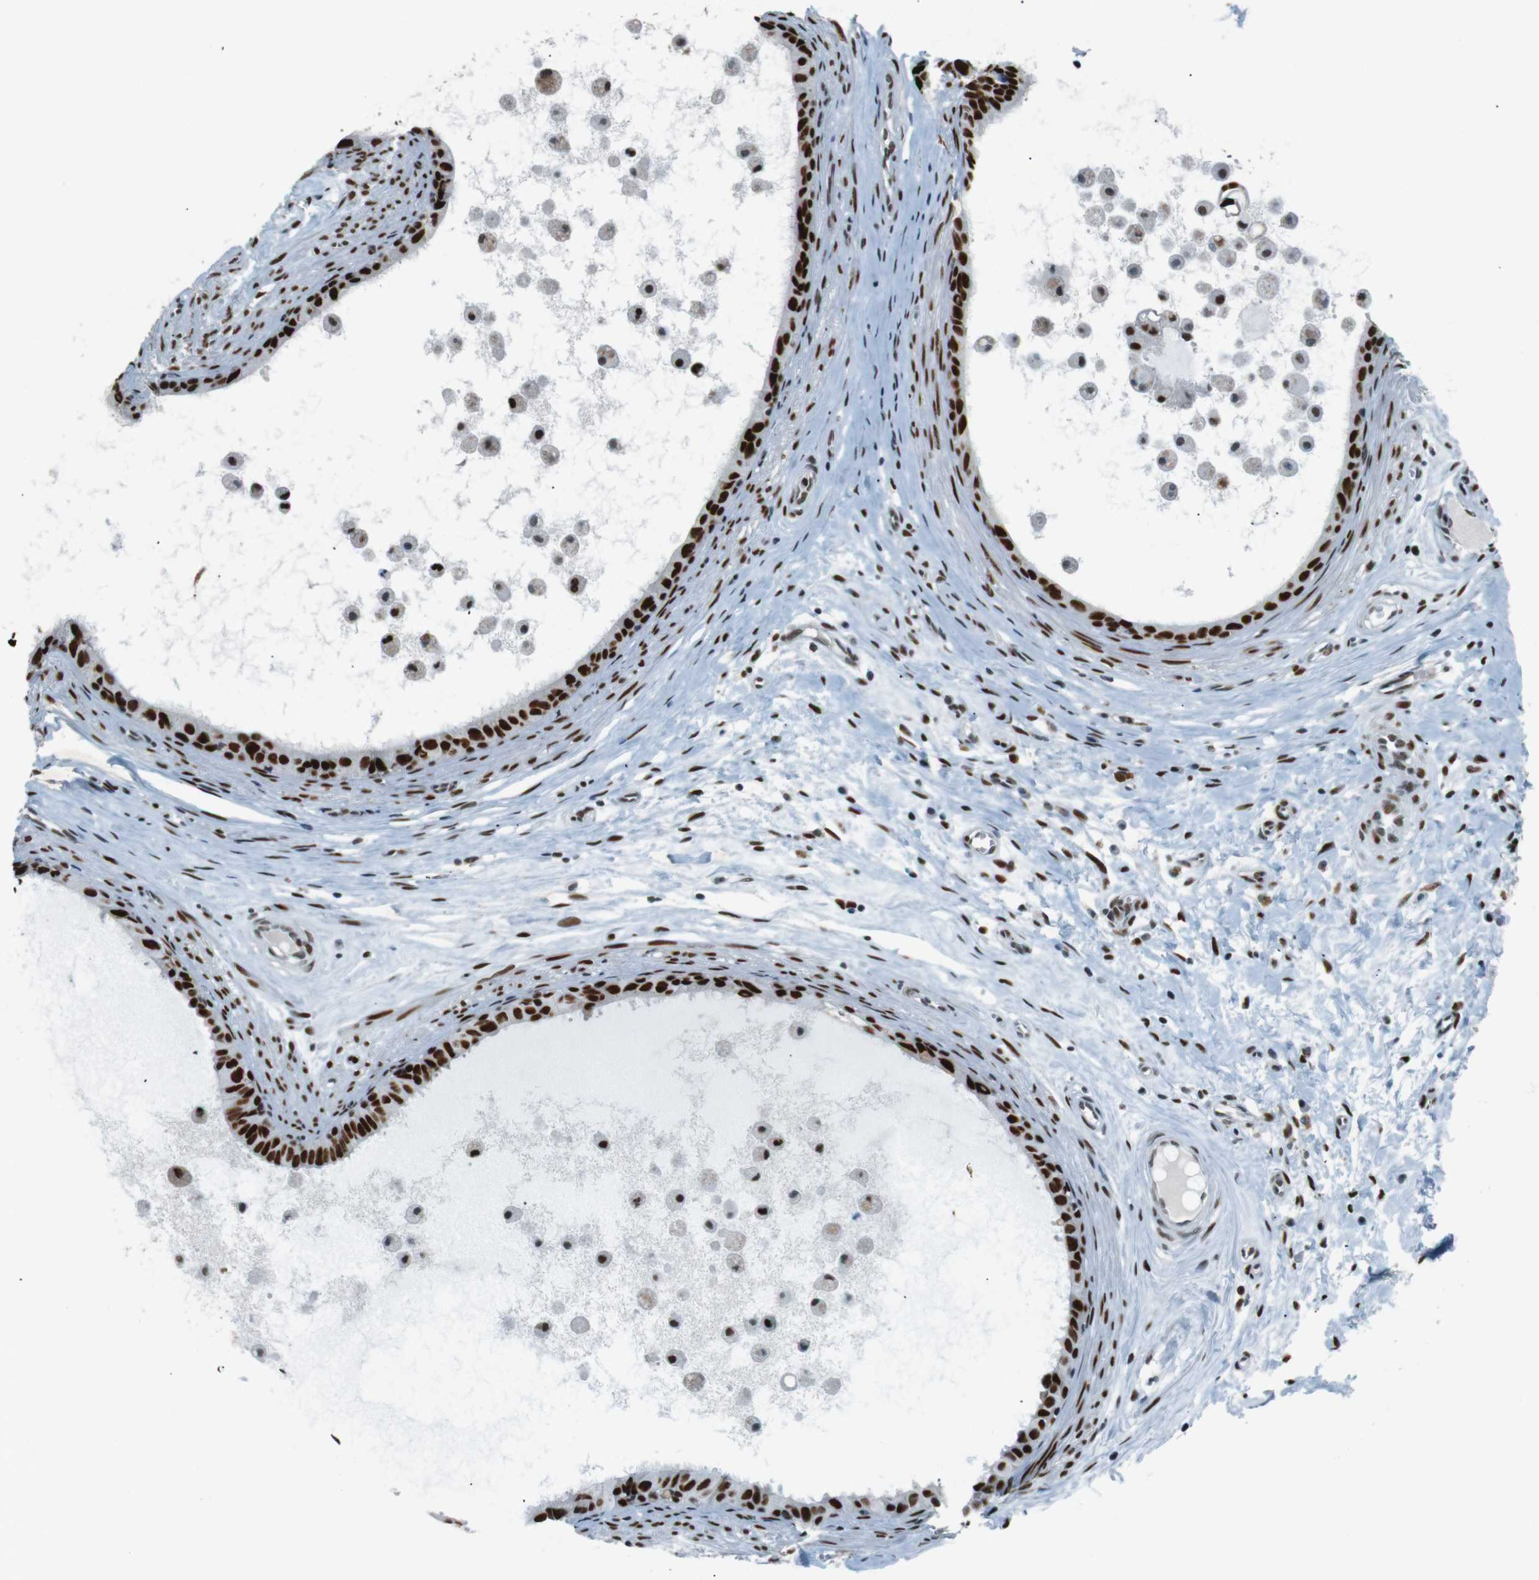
{"staining": {"intensity": "strong", "quantity": ">75%", "location": "nuclear"}, "tissue": "epididymis", "cell_type": "Glandular cells", "image_type": "normal", "snomed": [{"axis": "morphology", "description": "Normal tissue, NOS"}, {"axis": "morphology", "description": "Inflammation, NOS"}, {"axis": "topography", "description": "Epididymis"}], "caption": "Approximately >75% of glandular cells in unremarkable human epididymis display strong nuclear protein positivity as visualized by brown immunohistochemical staining.", "gene": "HEXIM1", "patient": {"sex": "male", "age": 85}}